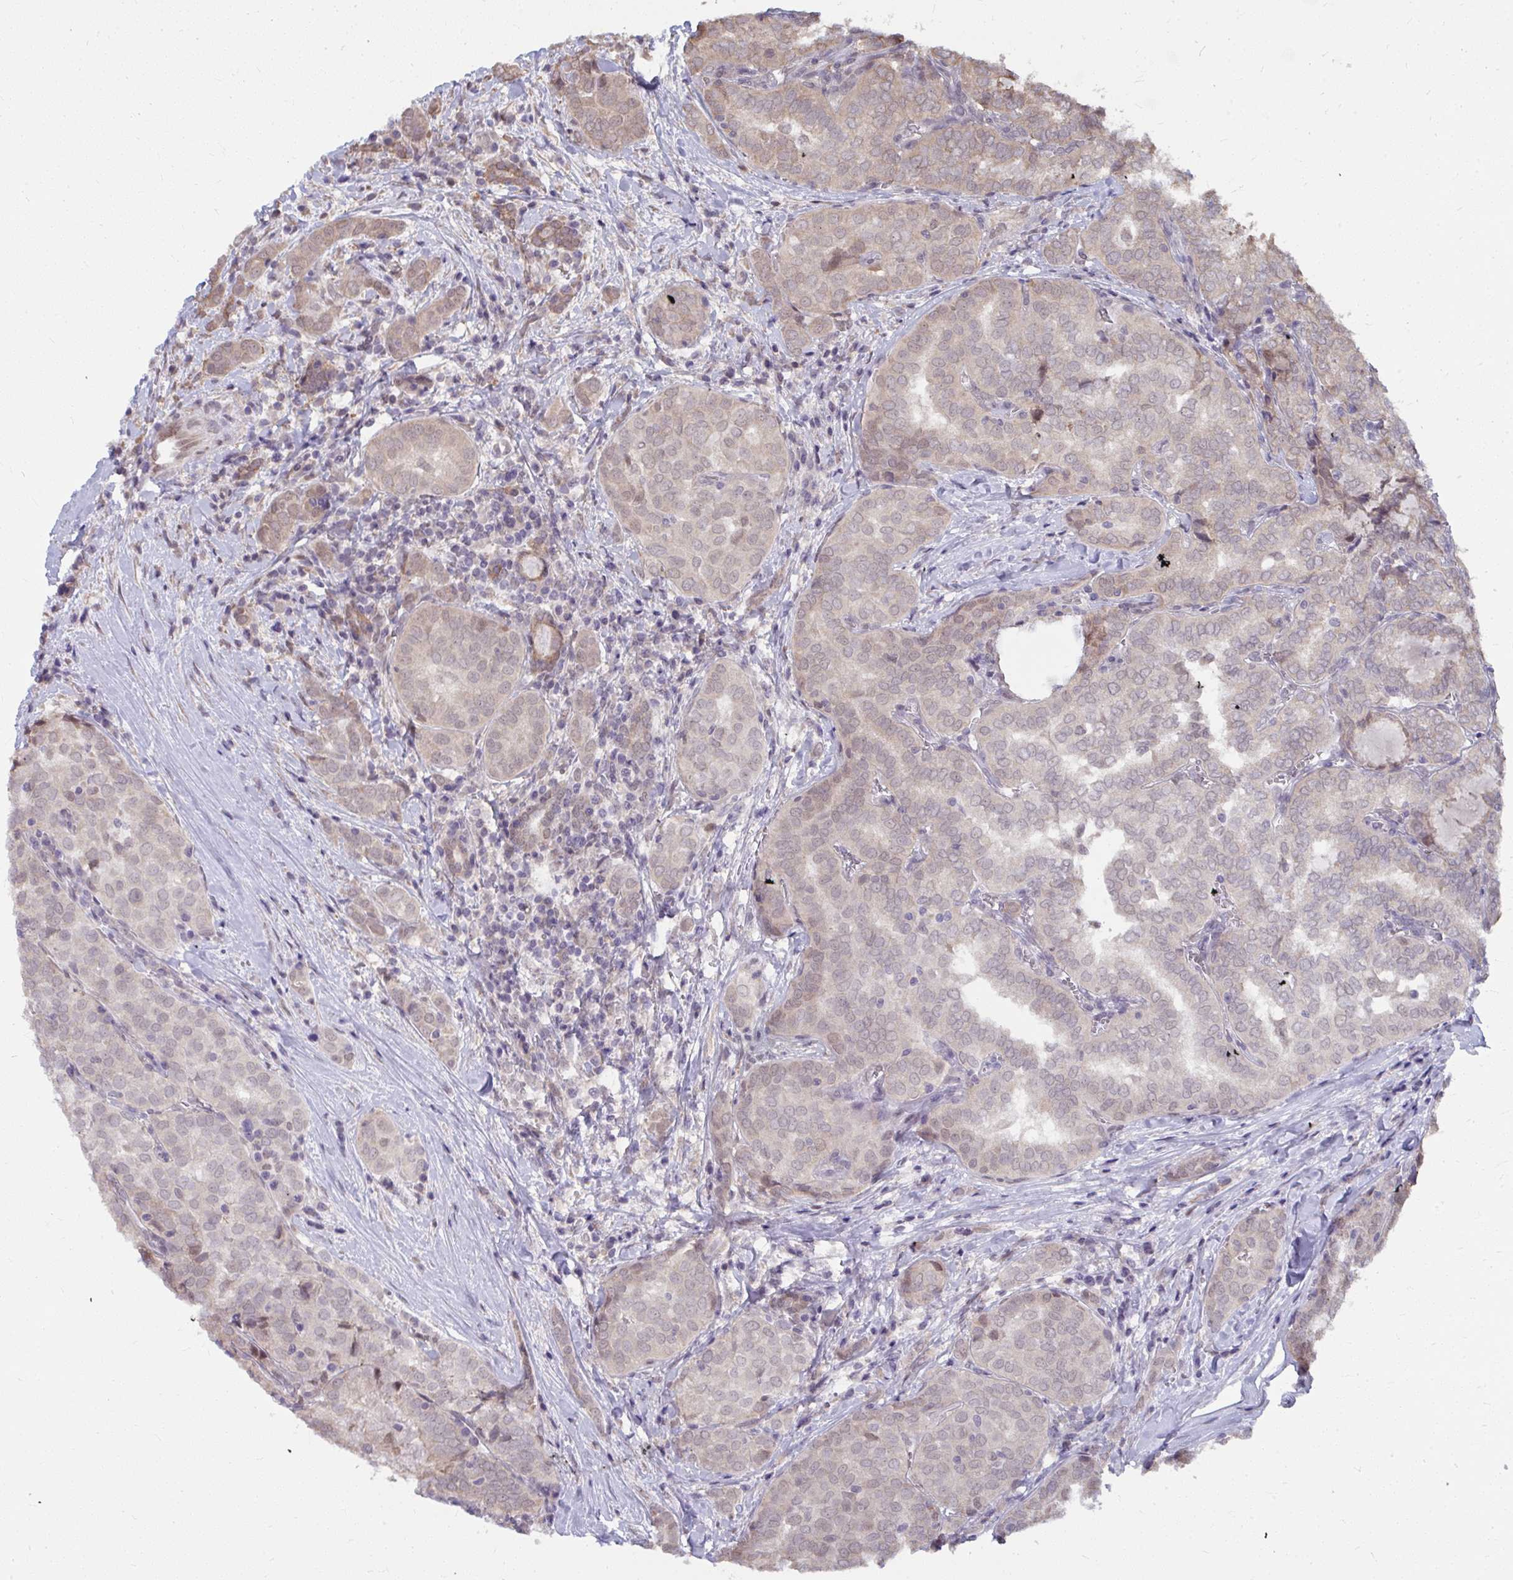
{"staining": {"intensity": "weak", "quantity": "<25%", "location": "cytoplasmic/membranous"}, "tissue": "thyroid cancer", "cell_type": "Tumor cells", "image_type": "cancer", "snomed": [{"axis": "morphology", "description": "Papillary adenocarcinoma, NOS"}, {"axis": "topography", "description": "Thyroid gland"}], "caption": "Immunohistochemistry (IHC) of human thyroid cancer reveals no expression in tumor cells.", "gene": "NMNAT1", "patient": {"sex": "female", "age": 30}}